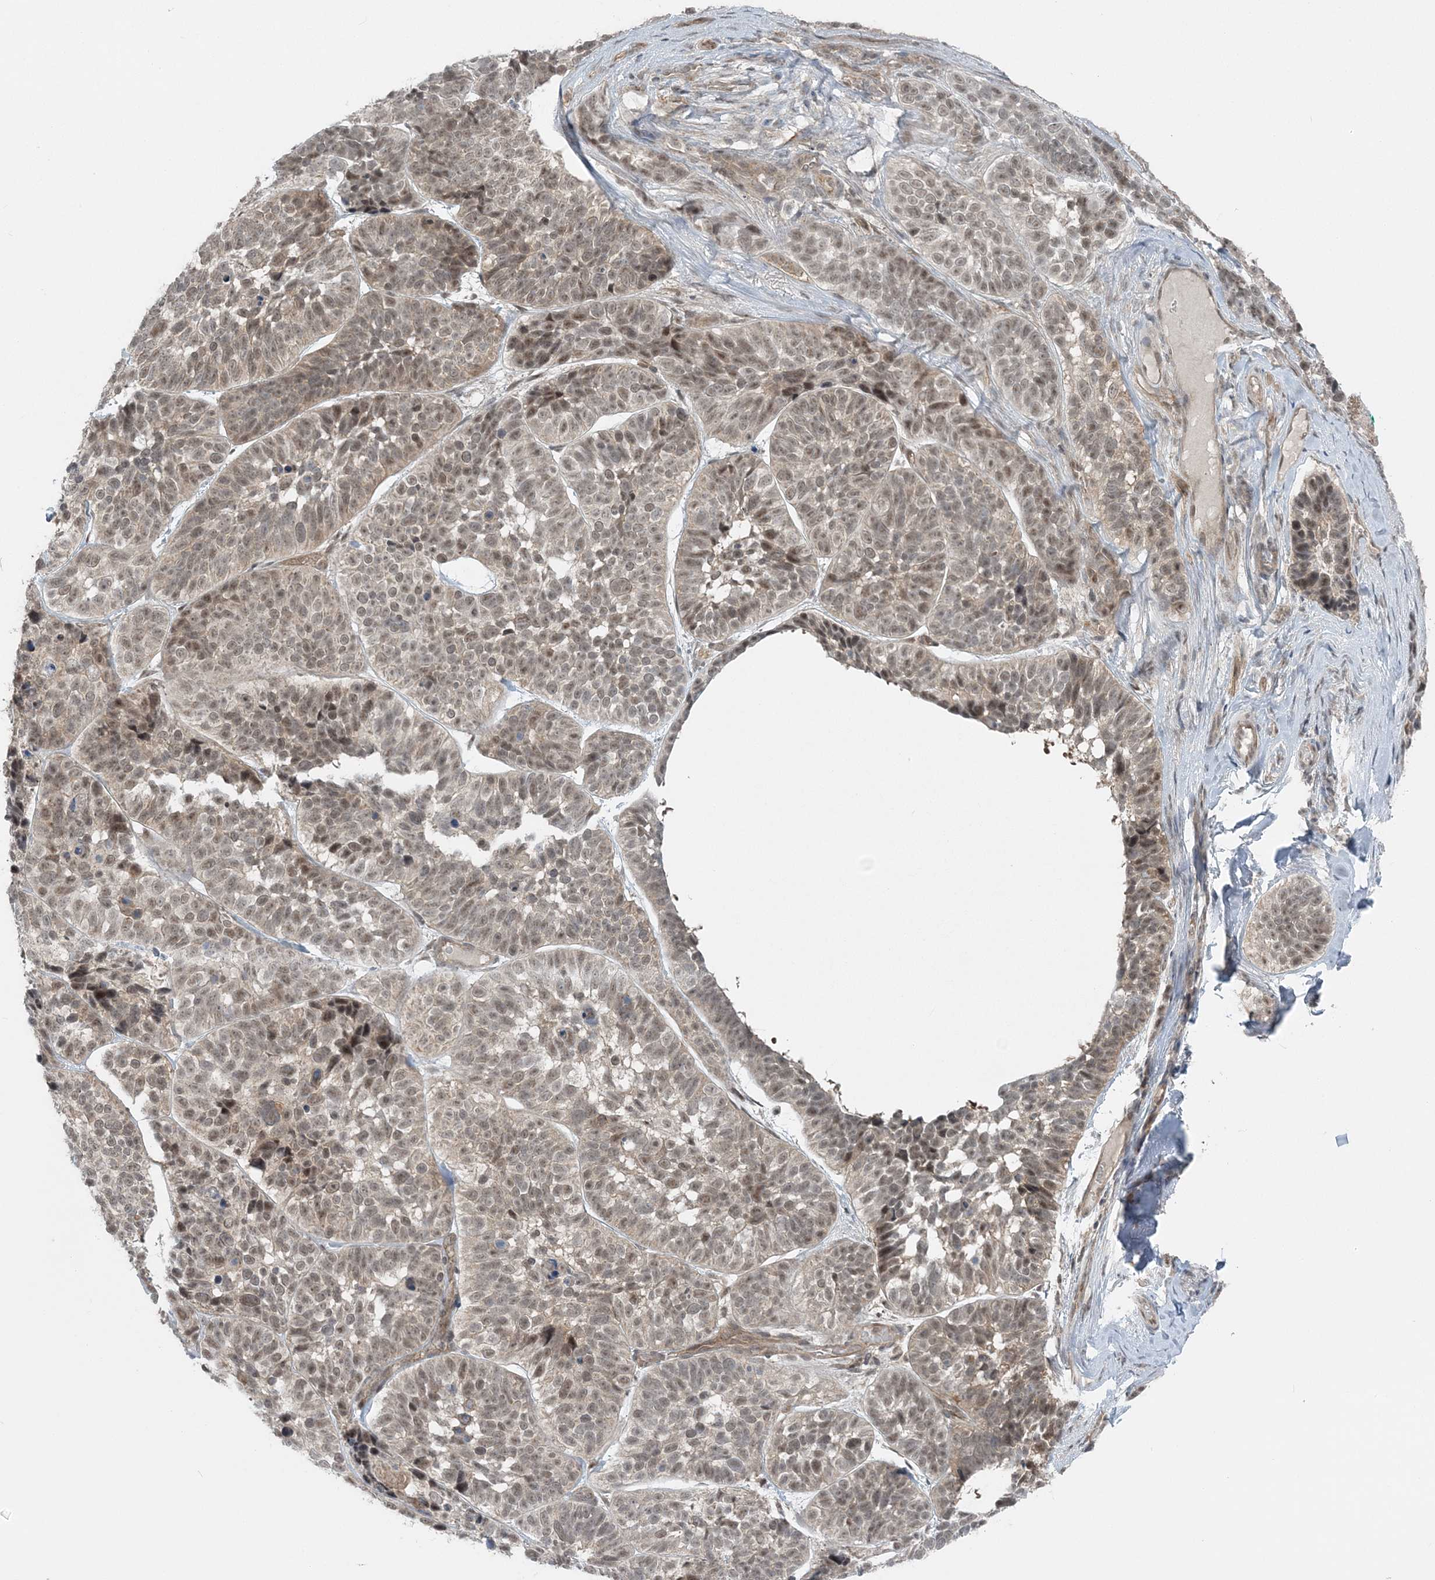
{"staining": {"intensity": "weak", "quantity": ">75%", "location": "nuclear"}, "tissue": "skin cancer", "cell_type": "Tumor cells", "image_type": "cancer", "snomed": [{"axis": "morphology", "description": "Basal cell carcinoma"}, {"axis": "topography", "description": "Skin"}], "caption": "The immunohistochemical stain labels weak nuclear positivity in tumor cells of skin cancer (basal cell carcinoma) tissue.", "gene": "ATP11A", "patient": {"sex": "male", "age": 62}}